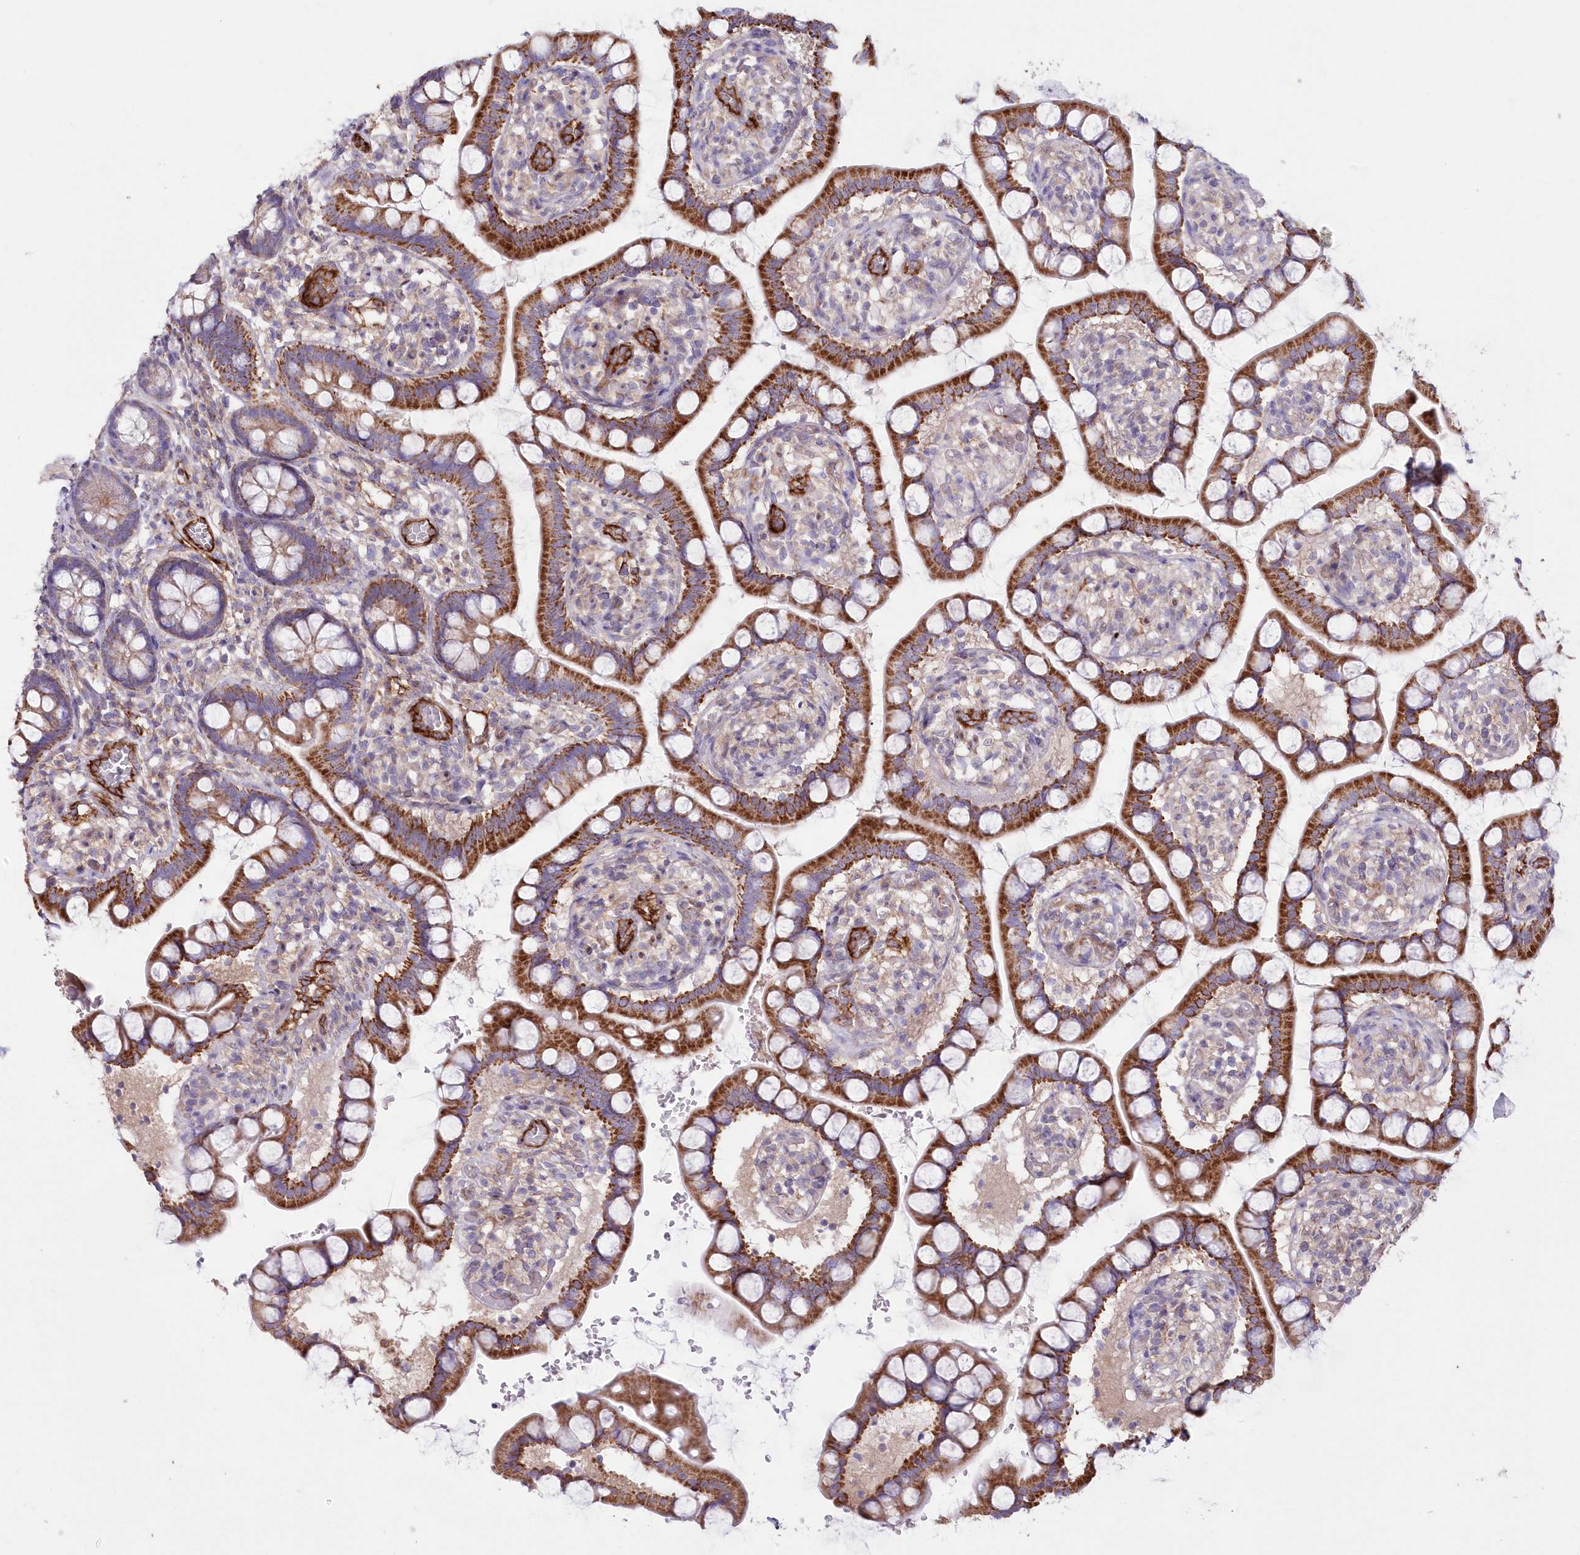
{"staining": {"intensity": "strong", "quantity": "25%-75%", "location": "cytoplasmic/membranous"}, "tissue": "small intestine", "cell_type": "Glandular cells", "image_type": "normal", "snomed": [{"axis": "morphology", "description": "Normal tissue, NOS"}, {"axis": "topography", "description": "Small intestine"}], "caption": "Small intestine stained with a brown dye demonstrates strong cytoplasmic/membranous positive expression in about 25%-75% of glandular cells.", "gene": "RAB11FIP5", "patient": {"sex": "male", "age": 52}}